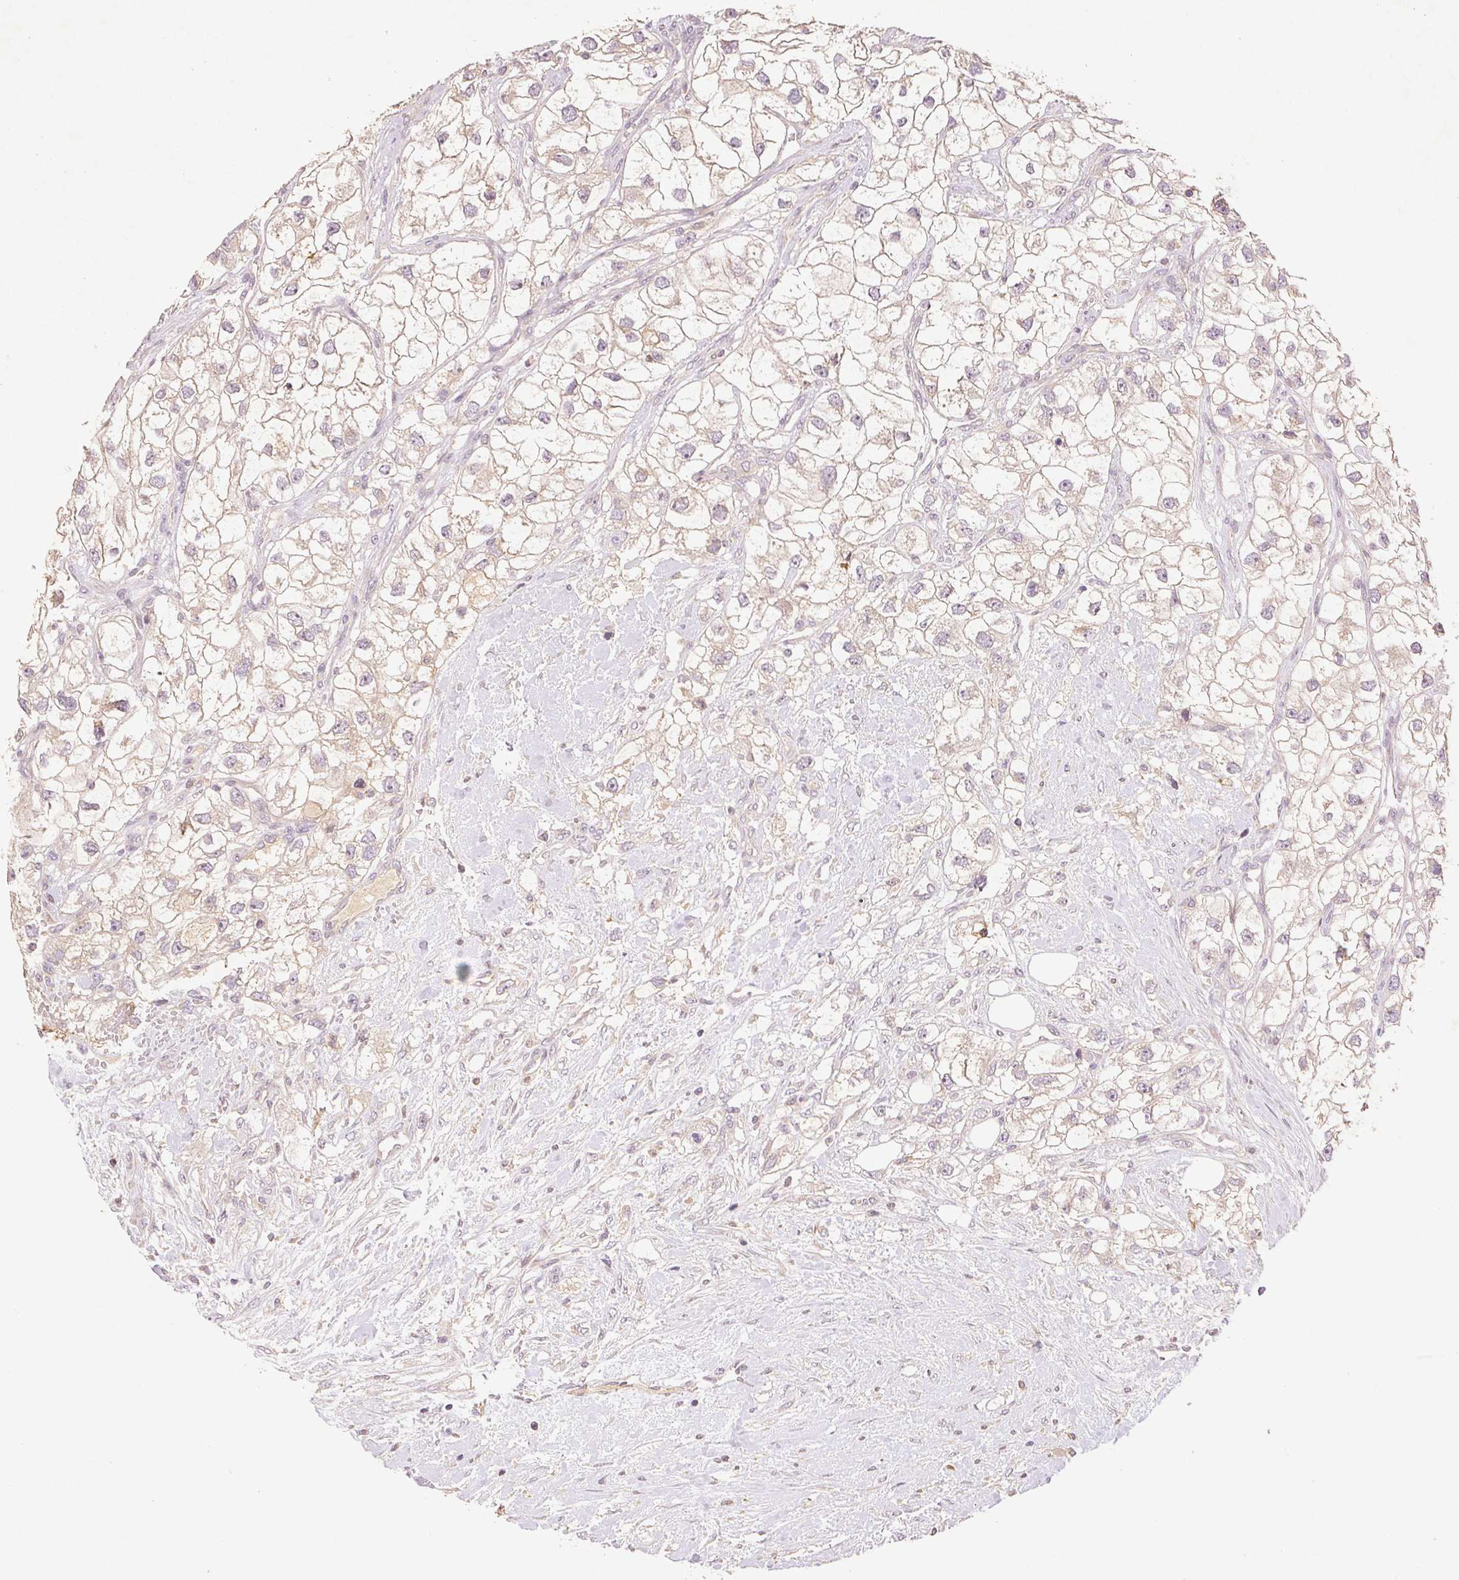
{"staining": {"intensity": "weak", "quantity": "<25%", "location": "cytoplasmic/membranous"}, "tissue": "renal cancer", "cell_type": "Tumor cells", "image_type": "cancer", "snomed": [{"axis": "morphology", "description": "Adenocarcinoma, NOS"}, {"axis": "topography", "description": "Kidney"}], "caption": "The image displays no staining of tumor cells in renal cancer.", "gene": "YIF1B", "patient": {"sex": "male", "age": 59}}